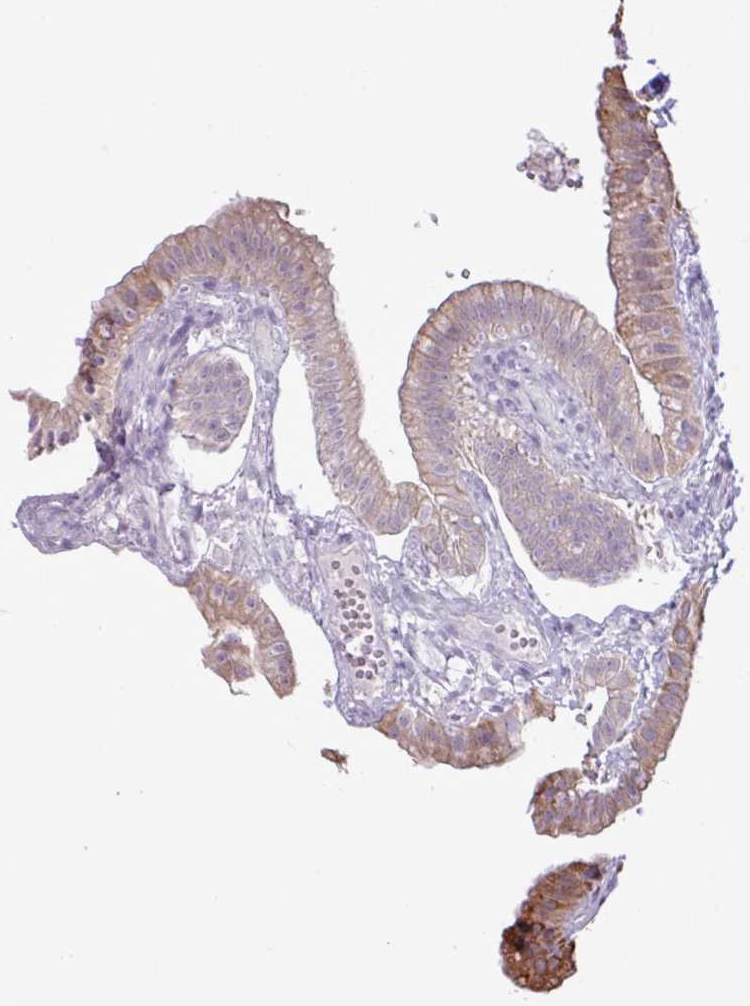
{"staining": {"intensity": "strong", "quantity": ">75%", "location": "cytoplasmic/membranous"}, "tissue": "gallbladder", "cell_type": "Glandular cells", "image_type": "normal", "snomed": [{"axis": "morphology", "description": "Normal tissue, NOS"}, {"axis": "topography", "description": "Gallbladder"}], "caption": "DAB immunohistochemical staining of benign gallbladder displays strong cytoplasmic/membranous protein expression in approximately >75% of glandular cells. Immunohistochemistry (ihc) stains the protein in brown and the nuclei are stained blue.", "gene": "SGPP1", "patient": {"sex": "female", "age": 61}}